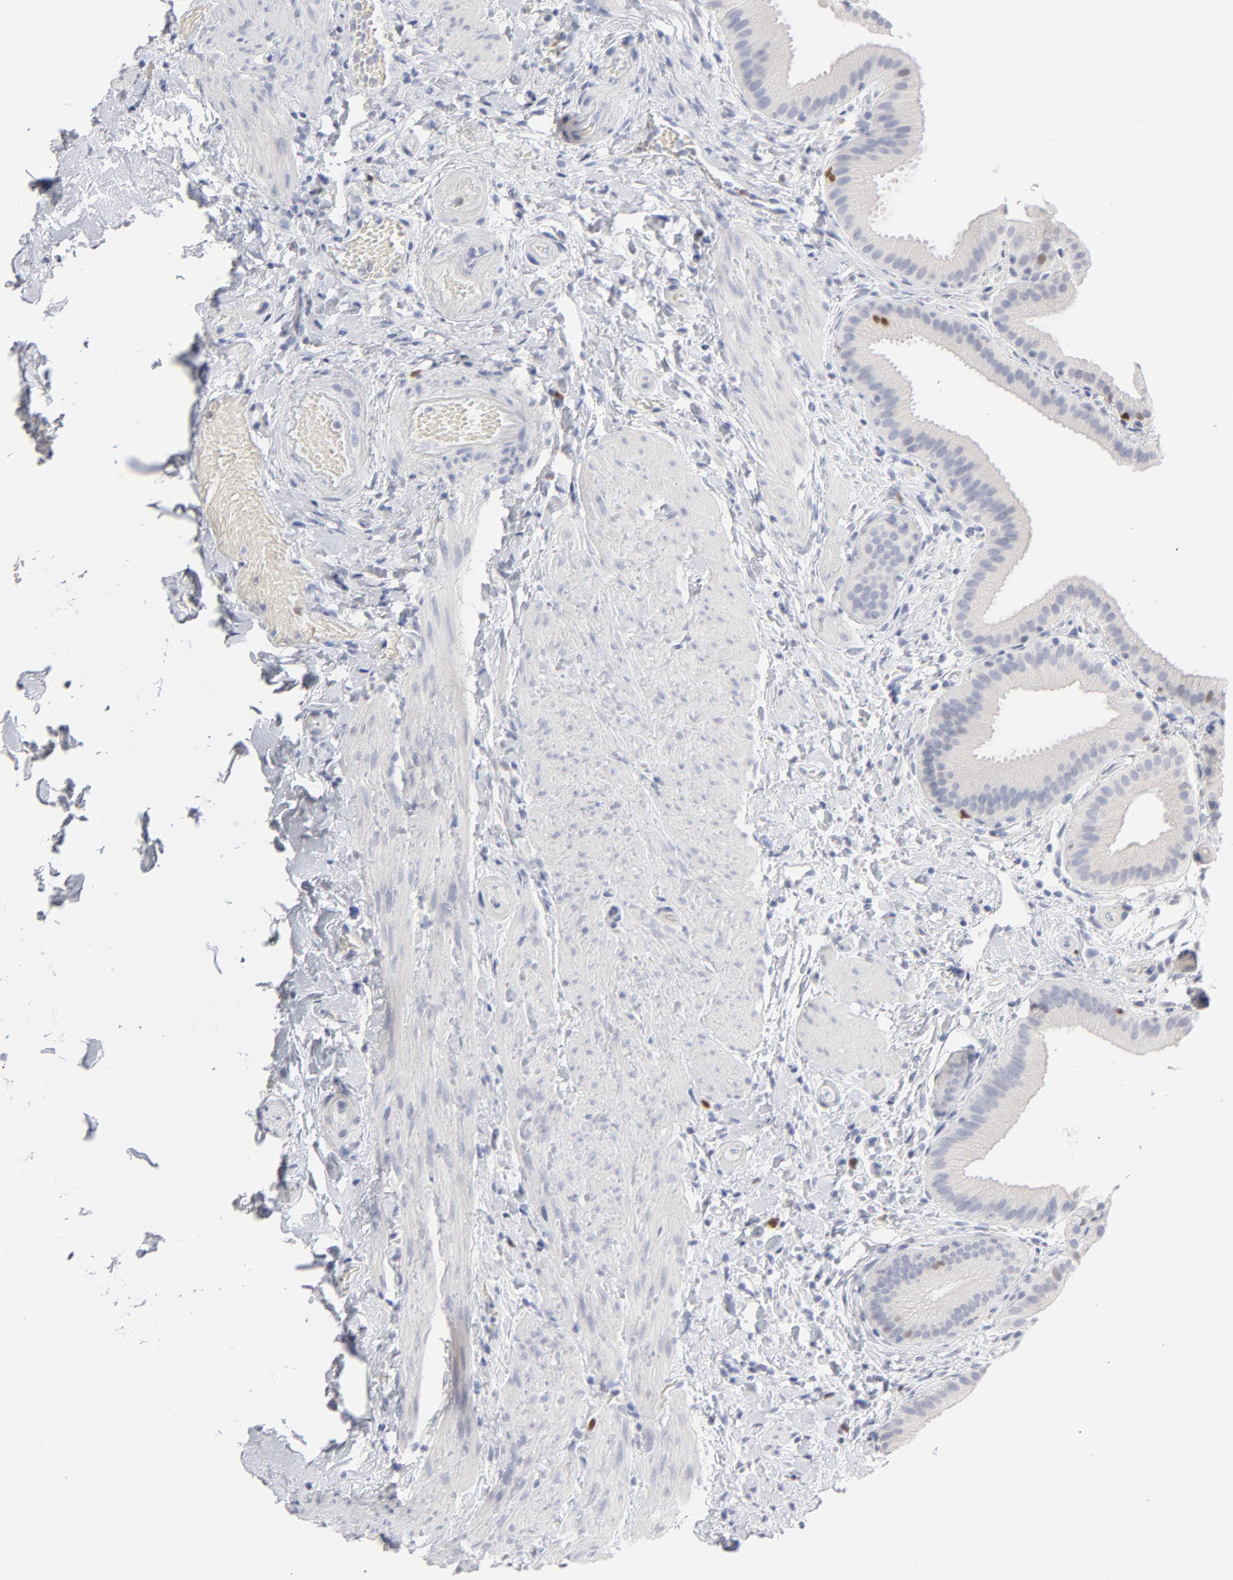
{"staining": {"intensity": "strong", "quantity": "<25%", "location": "nuclear"}, "tissue": "gallbladder", "cell_type": "Glandular cells", "image_type": "normal", "snomed": [{"axis": "morphology", "description": "Normal tissue, NOS"}, {"axis": "topography", "description": "Gallbladder"}], "caption": "Immunohistochemical staining of benign human gallbladder displays strong nuclear protein staining in about <25% of glandular cells. (DAB (3,3'-diaminobenzidine) IHC with brightfield microscopy, high magnification).", "gene": "MCM7", "patient": {"sex": "female", "age": 63}}